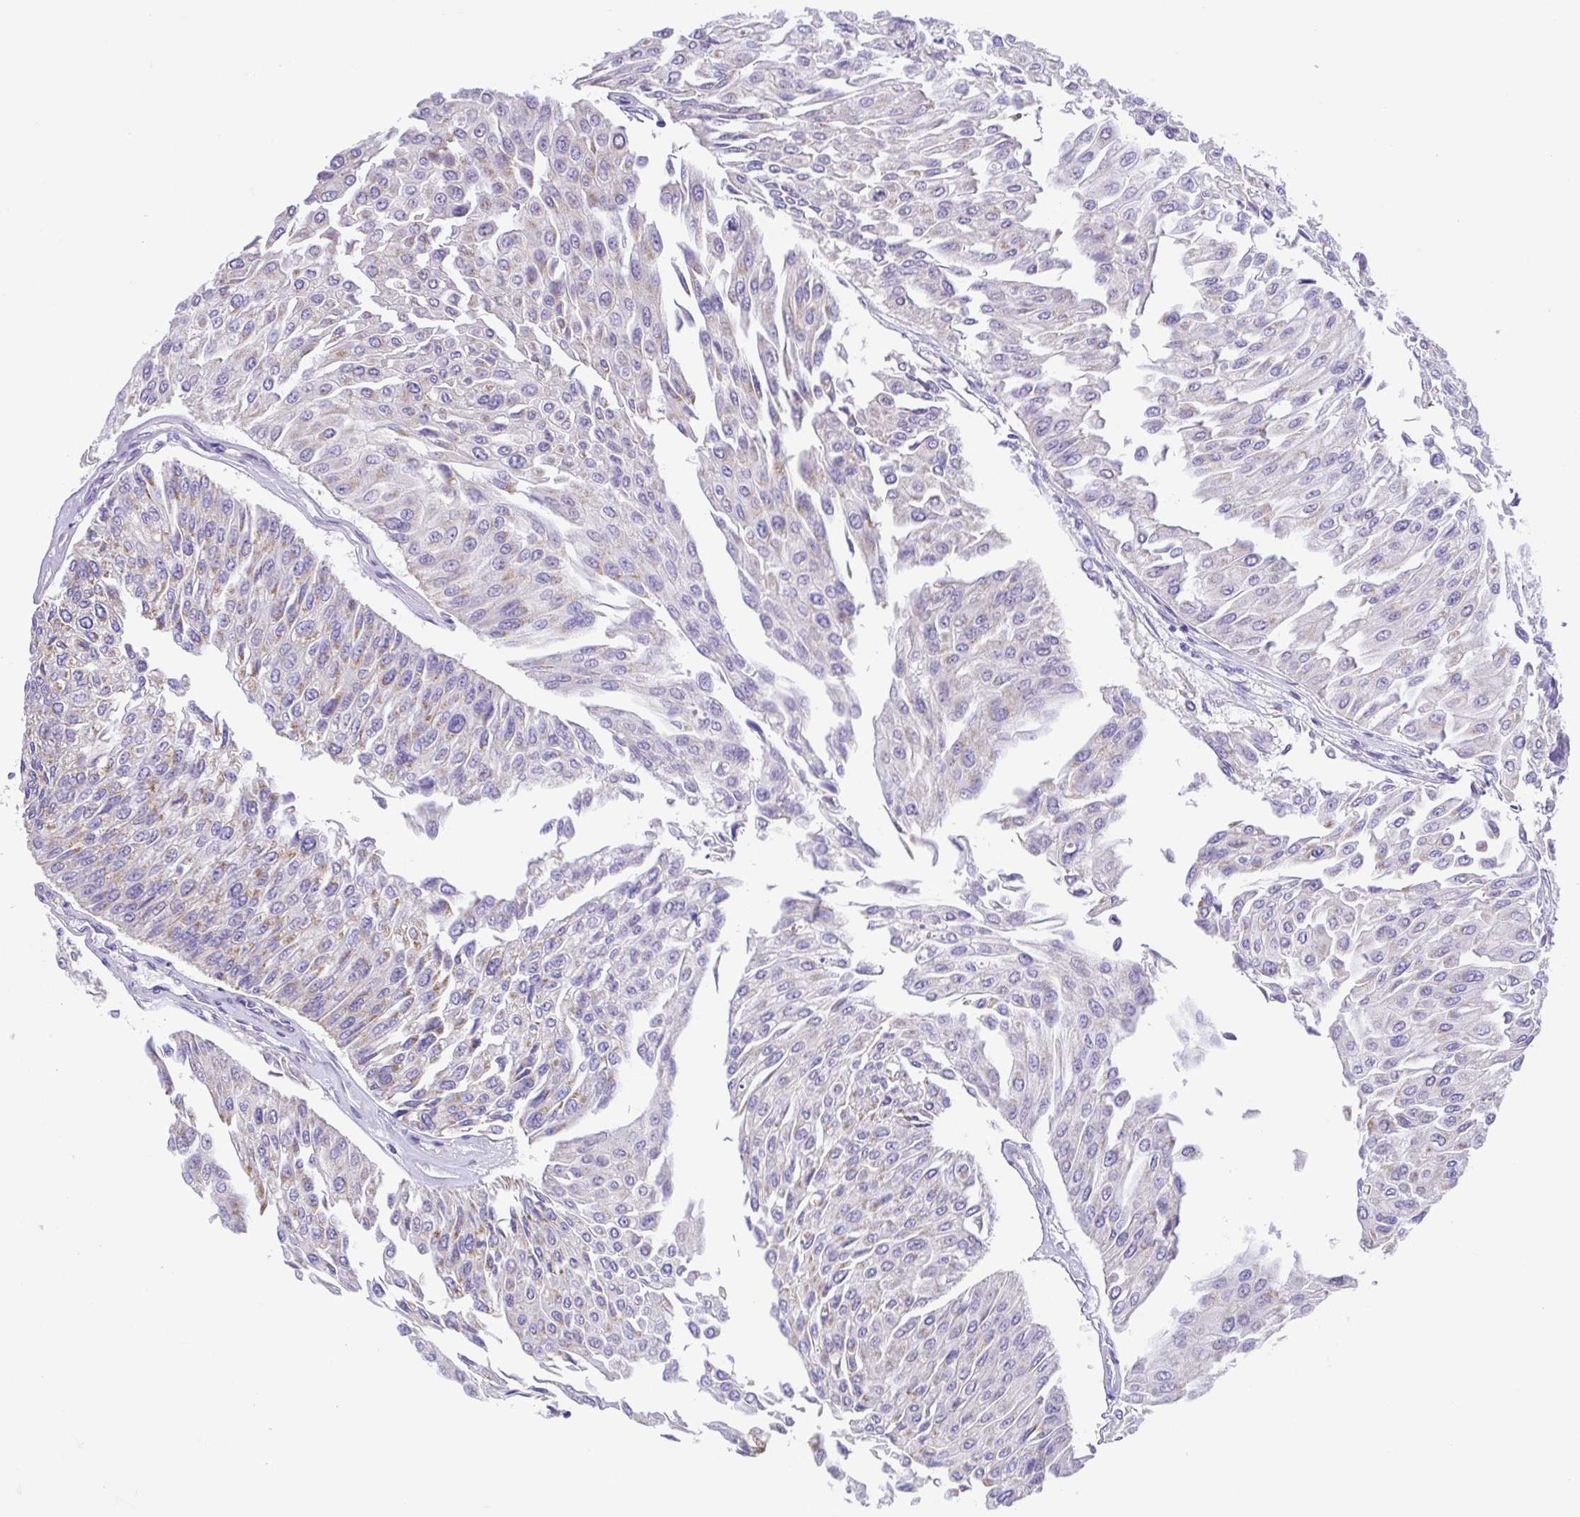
{"staining": {"intensity": "negative", "quantity": "none", "location": "none"}, "tissue": "urothelial cancer", "cell_type": "Tumor cells", "image_type": "cancer", "snomed": [{"axis": "morphology", "description": "Urothelial carcinoma, NOS"}, {"axis": "topography", "description": "Urinary bladder"}], "caption": "DAB (3,3'-diaminobenzidine) immunohistochemical staining of human transitional cell carcinoma demonstrates no significant positivity in tumor cells.", "gene": "SLC13A1", "patient": {"sex": "male", "age": 67}}